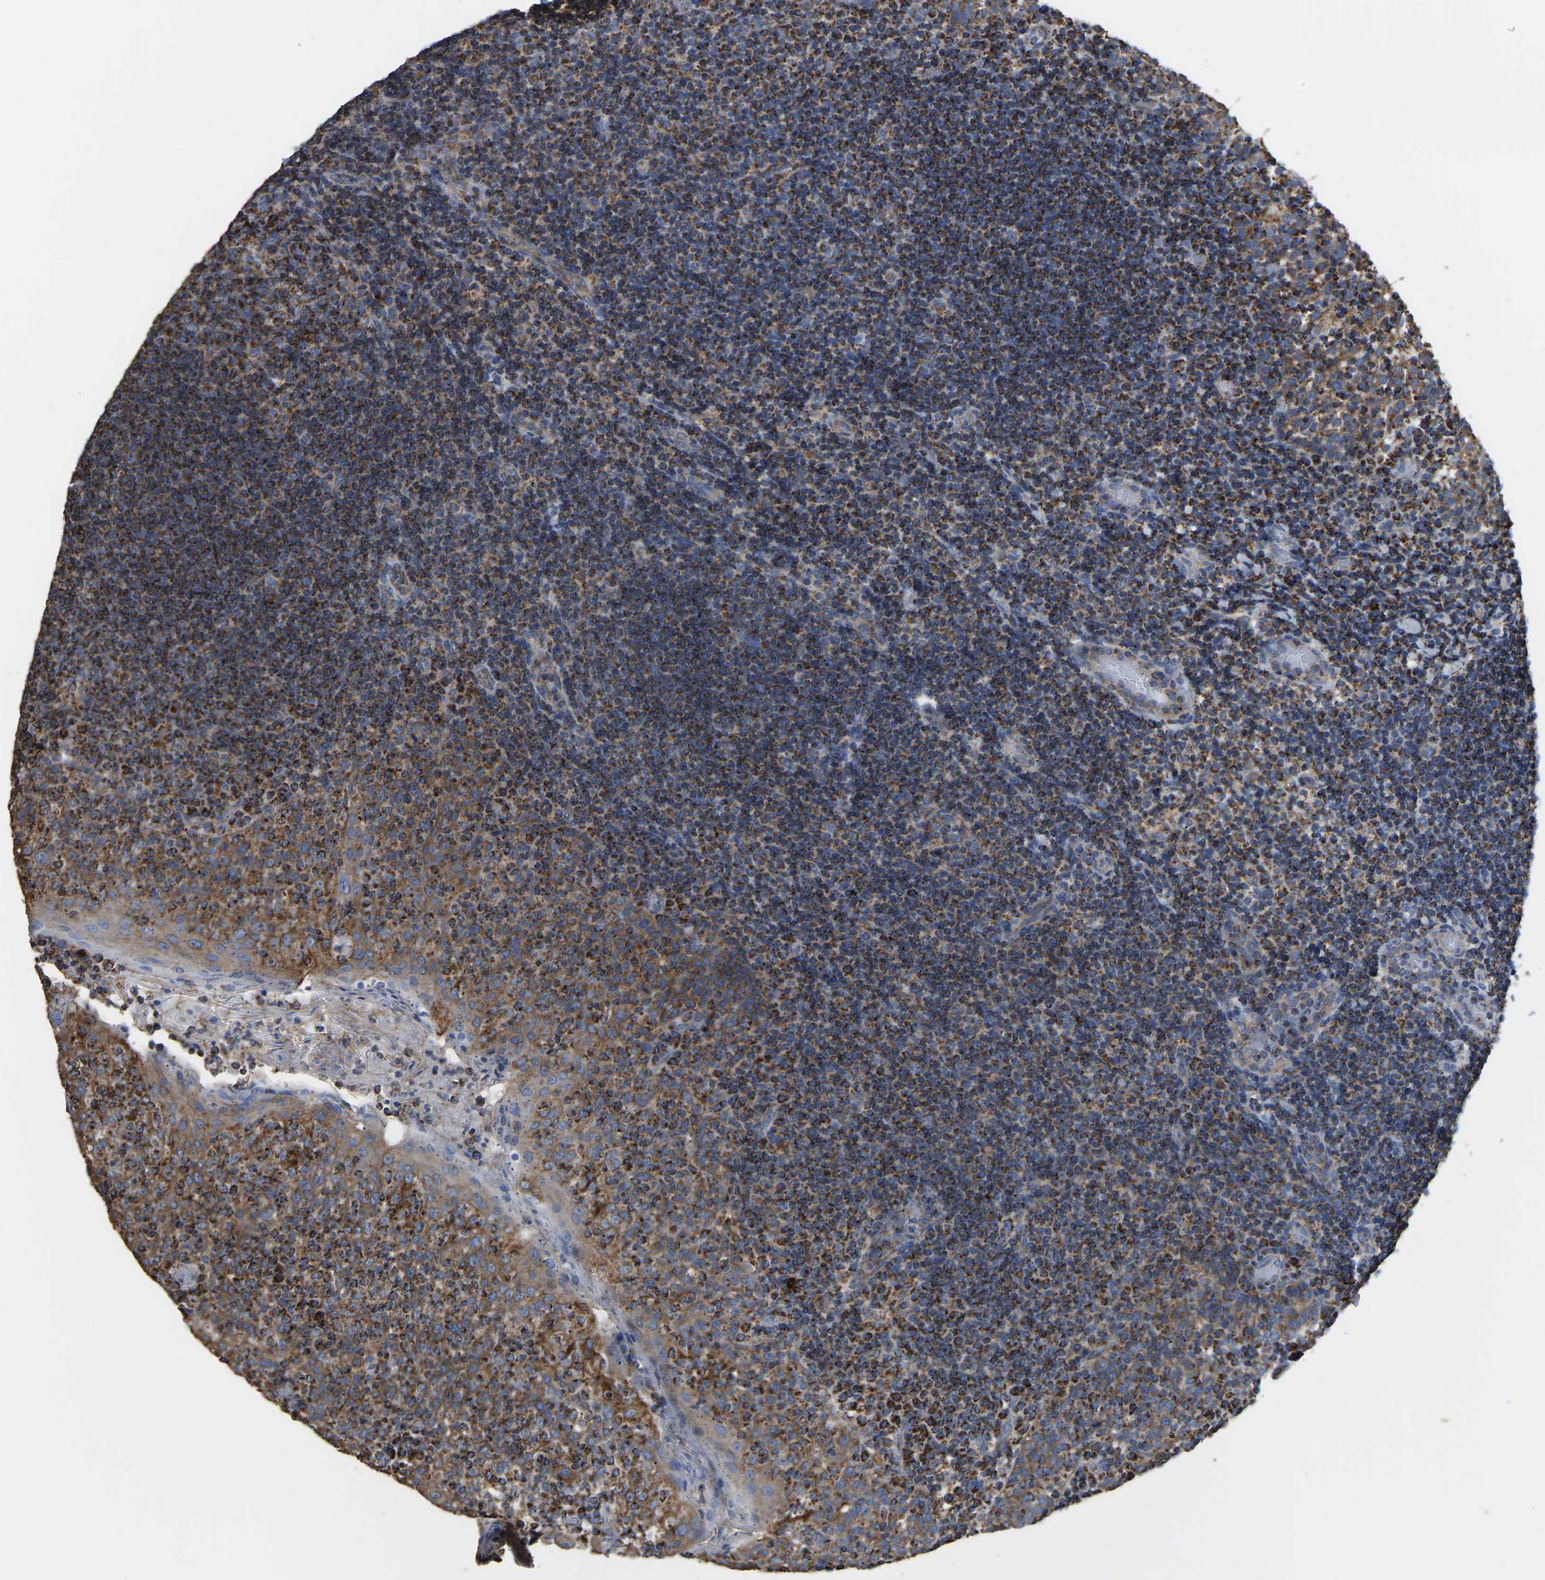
{"staining": {"intensity": "strong", "quantity": ">75%", "location": "cytoplasmic/membranous"}, "tissue": "tonsil", "cell_type": "Germinal center cells", "image_type": "normal", "snomed": [{"axis": "morphology", "description": "Normal tissue, NOS"}, {"axis": "topography", "description": "Tonsil"}], "caption": "The photomicrograph exhibits a brown stain indicating the presence of a protein in the cytoplasmic/membranous of germinal center cells in tonsil. (Stains: DAB (3,3'-diaminobenzidine) in brown, nuclei in blue, Microscopy: brightfield microscopy at high magnification).", "gene": "ETFA", "patient": {"sex": "female", "age": 19}}